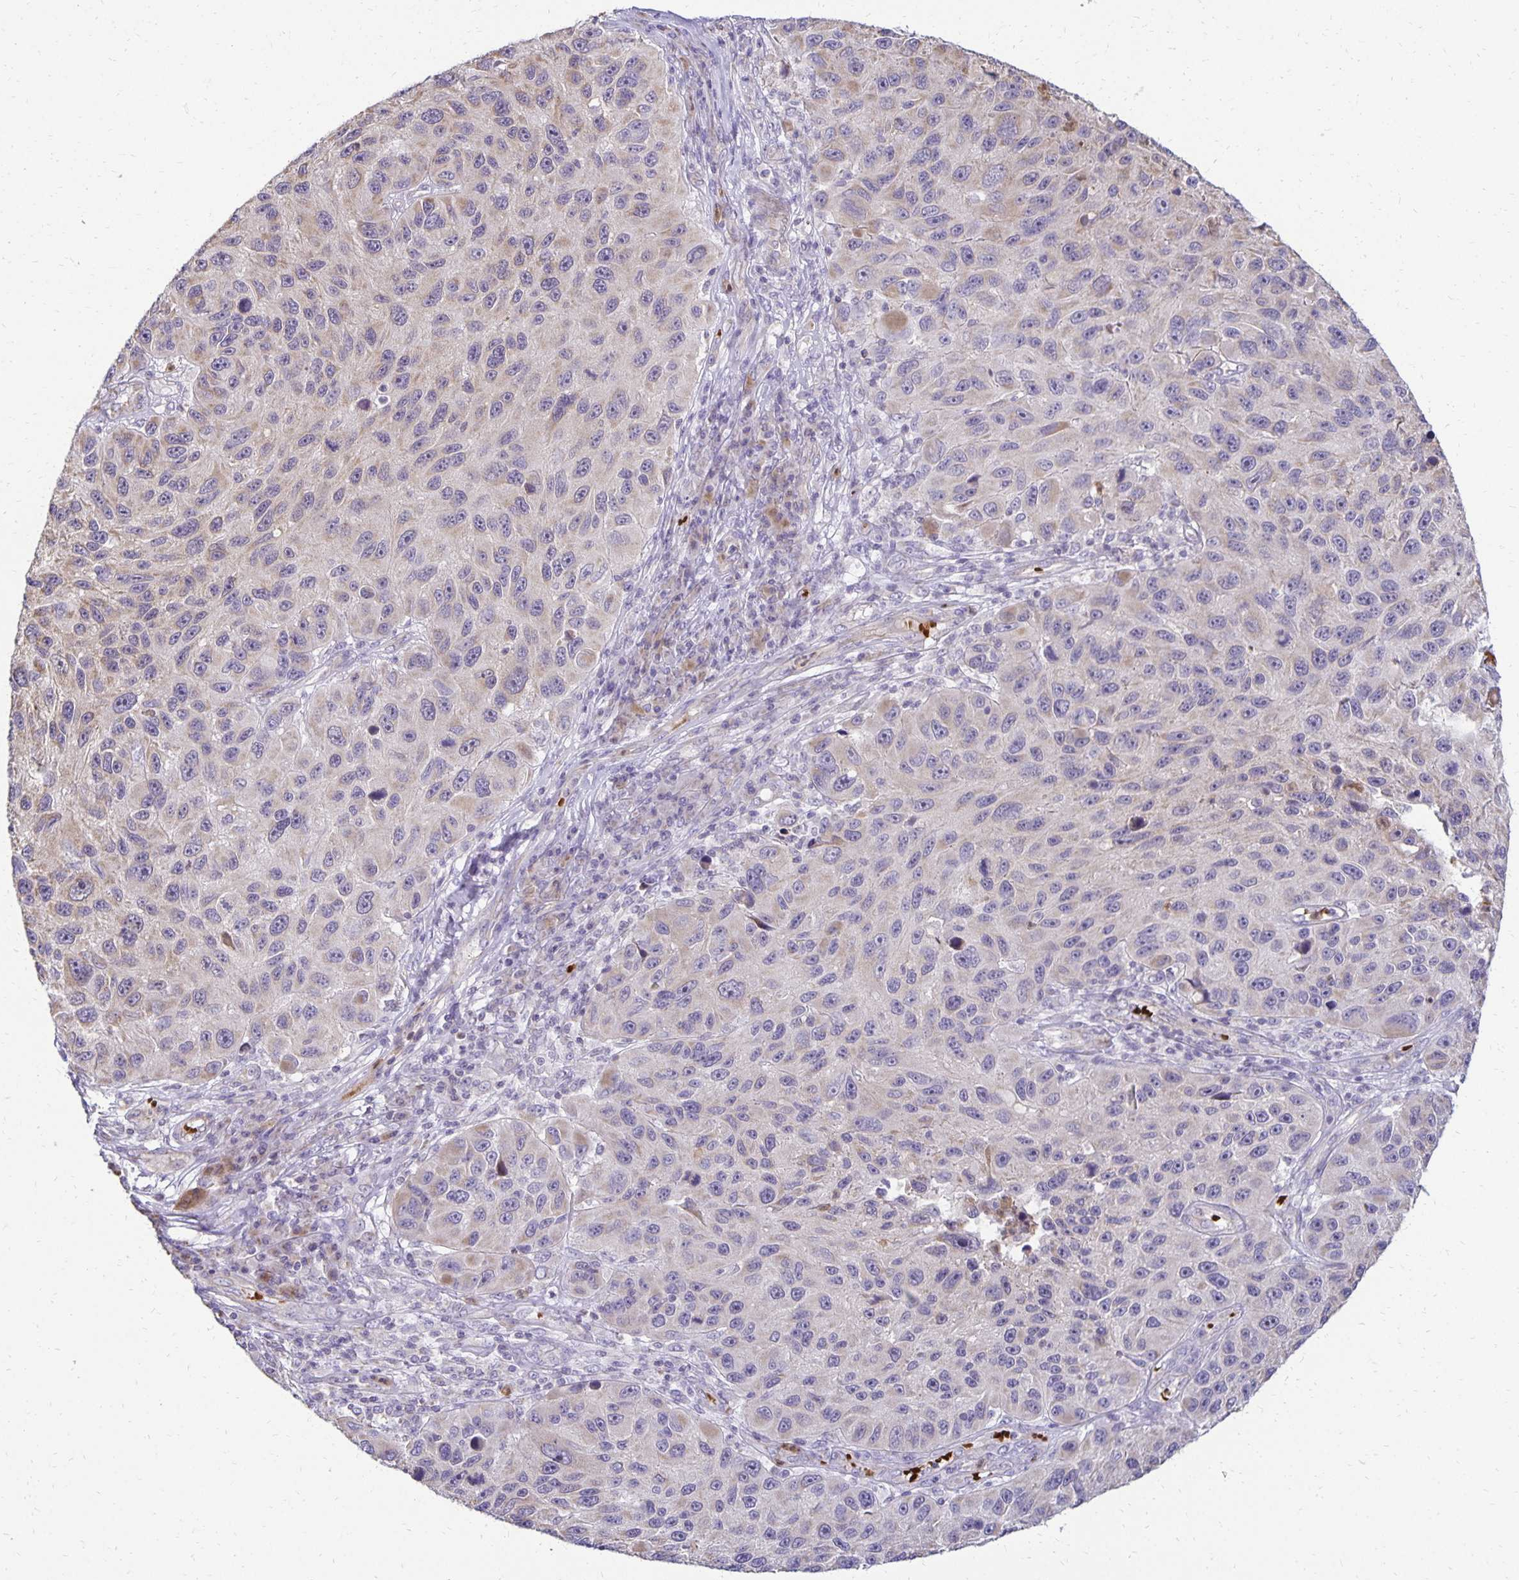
{"staining": {"intensity": "negative", "quantity": "none", "location": "none"}, "tissue": "melanoma", "cell_type": "Tumor cells", "image_type": "cancer", "snomed": [{"axis": "morphology", "description": "Malignant melanoma, NOS"}, {"axis": "topography", "description": "Skin"}], "caption": "There is no significant expression in tumor cells of melanoma. (Stains: DAB immunohistochemistry with hematoxylin counter stain, Microscopy: brightfield microscopy at high magnification).", "gene": "FN3K", "patient": {"sex": "male", "age": 53}}